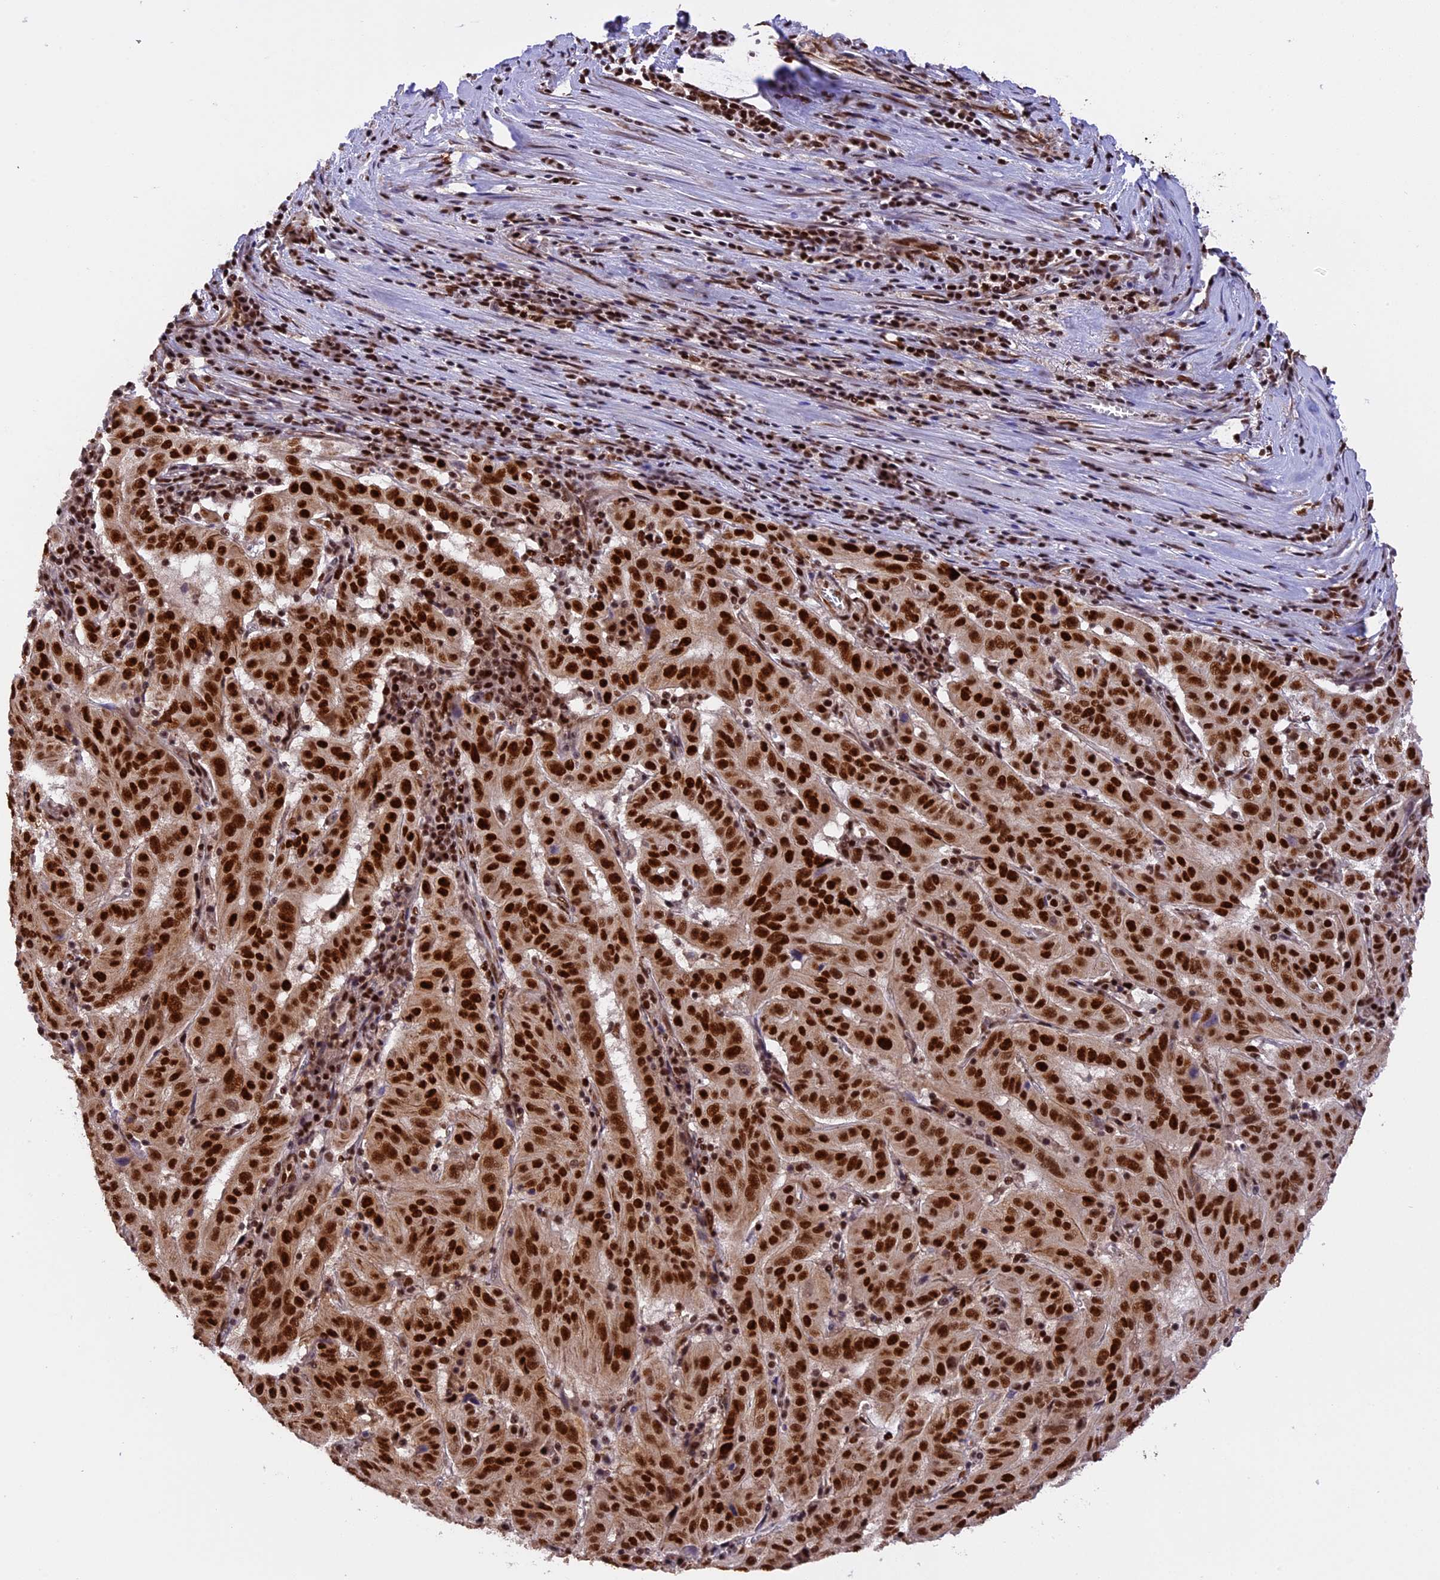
{"staining": {"intensity": "strong", "quantity": ">75%", "location": "nuclear"}, "tissue": "pancreatic cancer", "cell_type": "Tumor cells", "image_type": "cancer", "snomed": [{"axis": "morphology", "description": "Adenocarcinoma, NOS"}, {"axis": "topography", "description": "Pancreas"}], "caption": "Immunohistochemical staining of pancreatic adenocarcinoma displays strong nuclear protein expression in about >75% of tumor cells.", "gene": "RAMAC", "patient": {"sex": "male", "age": 63}}